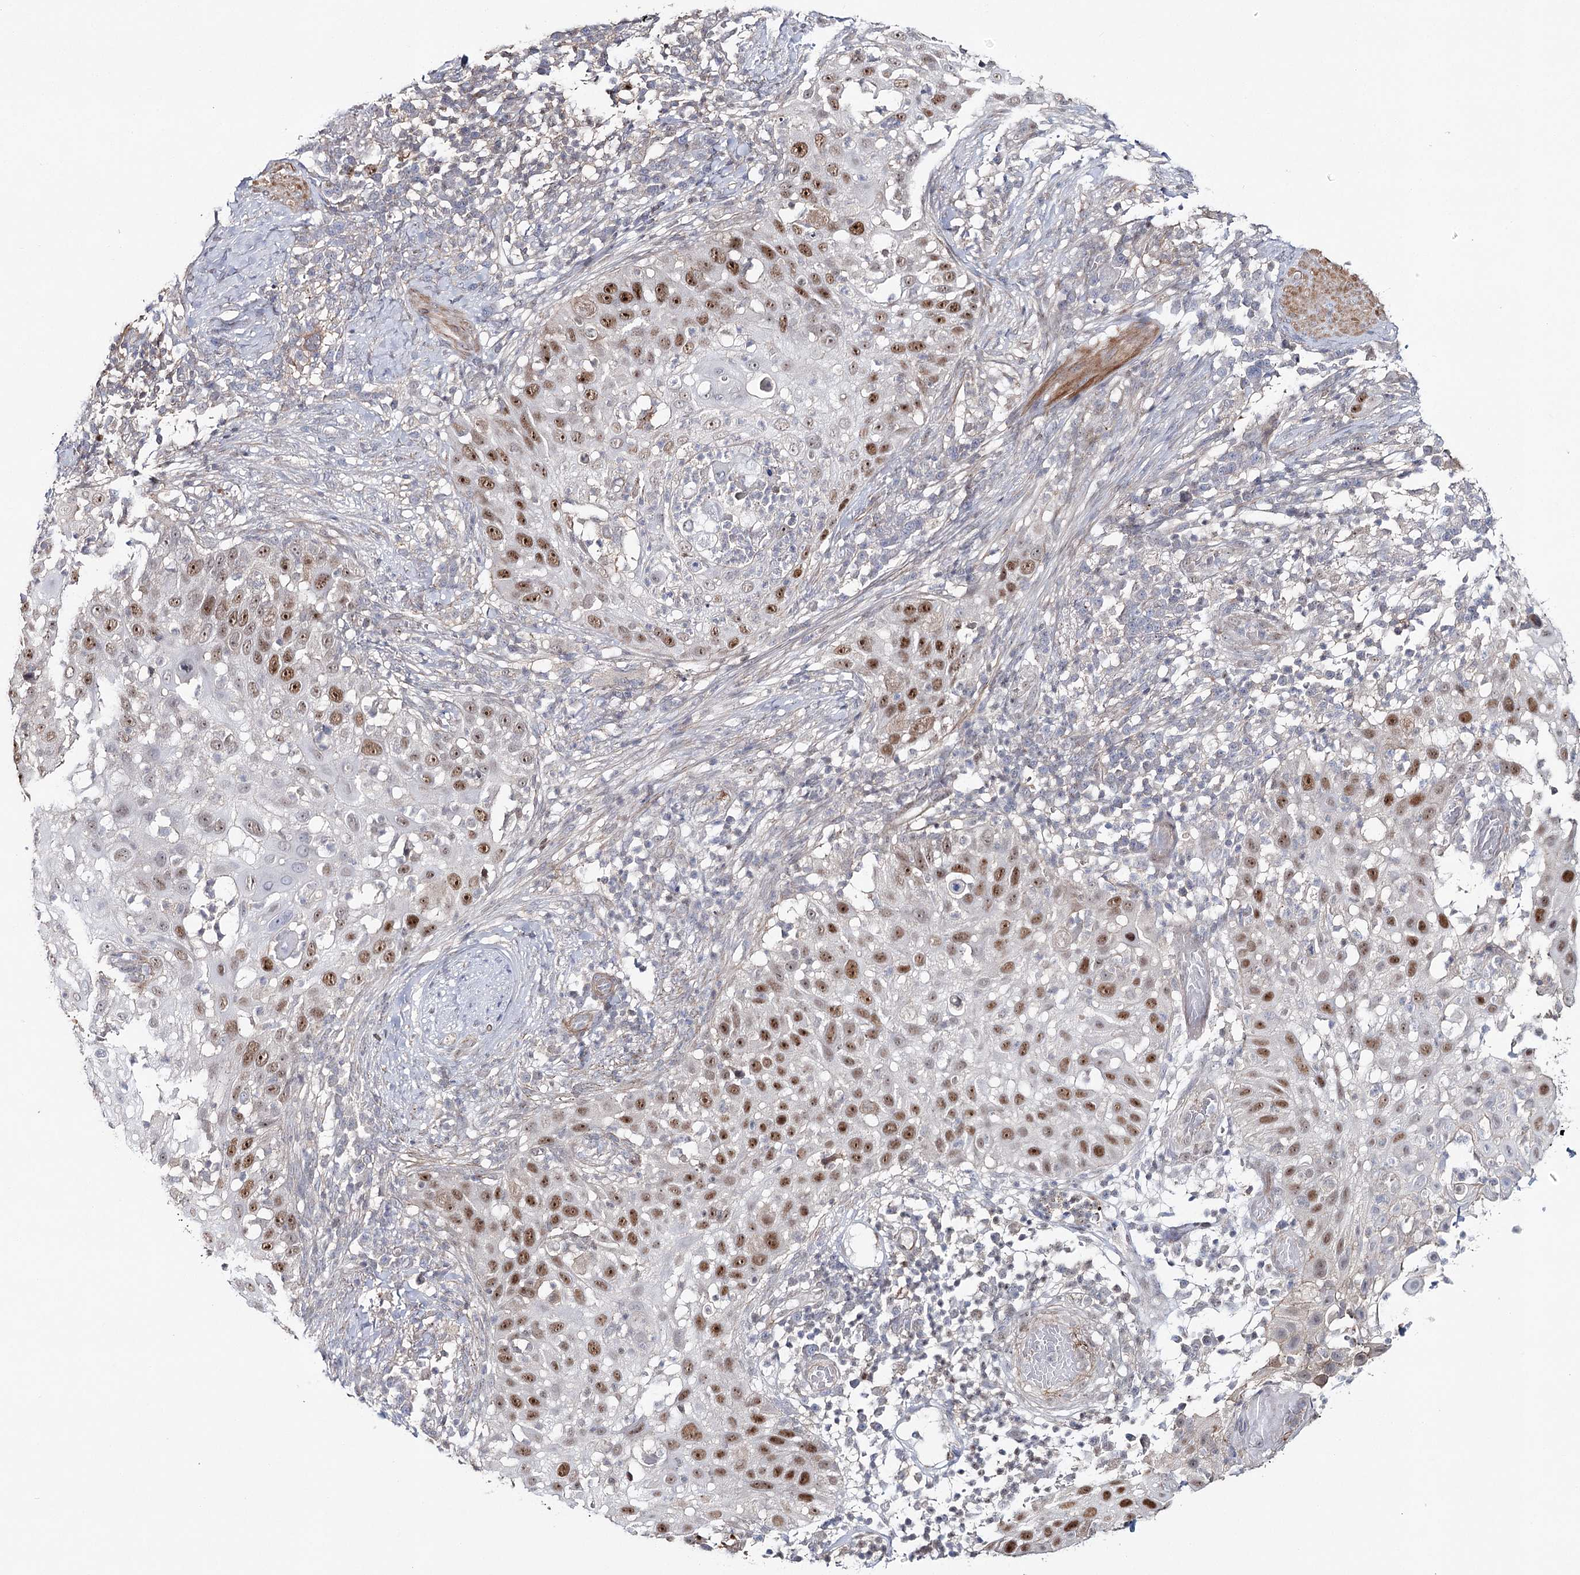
{"staining": {"intensity": "moderate", "quantity": ">75%", "location": "nuclear"}, "tissue": "skin cancer", "cell_type": "Tumor cells", "image_type": "cancer", "snomed": [{"axis": "morphology", "description": "Squamous cell carcinoma, NOS"}, {"axis": "topography", "description": "Skin"}], "caption": "Tumor cells show medium levels of moderate nuclear positivity in approximately >75% of cells in human skin cancer.", "gene": "ZC3H8", "patient": {"sex": "female", "age": 44}}